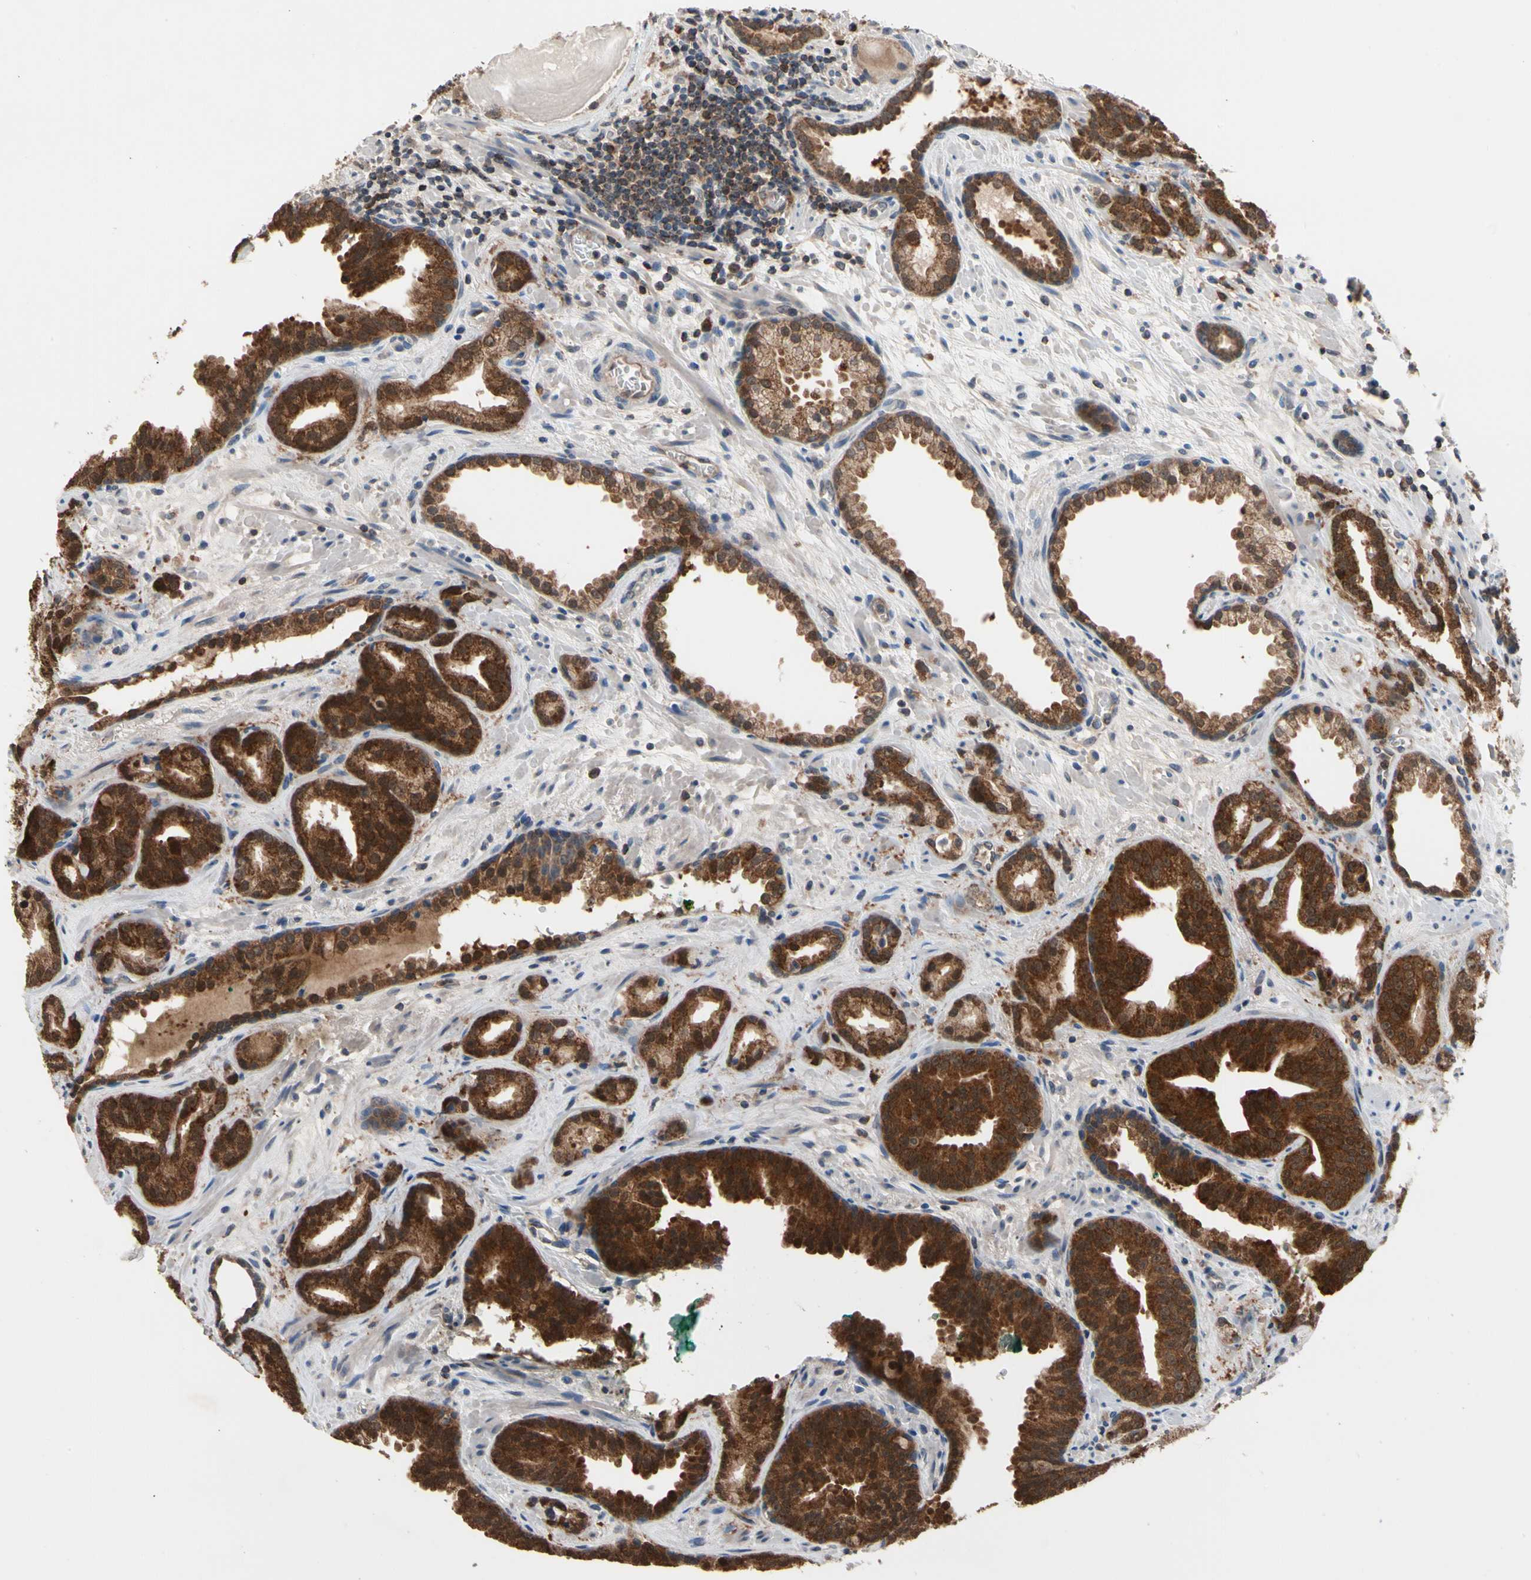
{"staining": {"intensity": "strong", "quantity": ">75%", "location": "cytoplasmic/membranous"}, "tissue": "prostate cancer", "cell_type": "Tumor cells", "image_type": "cancer", "snomed": [{"axis": "morphology", "description": "Adenocarcinoma, Low grade"}, {"axis": "topography", "description": "Prostate"}], "caption": "Immunohistochemistry staining of prostate cancer, which demonstrates high levels of strong cytoplasmic/membranous staining in approximately >75% of tumor cells indicating strong cytoplasmic/membranous protein positivity. The staining was performed using DAB (brown) for protein detection and nuclei were counterstained in hematoxylin (blue).", "gene": "MTHFS", "patient": {"sex": "male", "age": 63}}